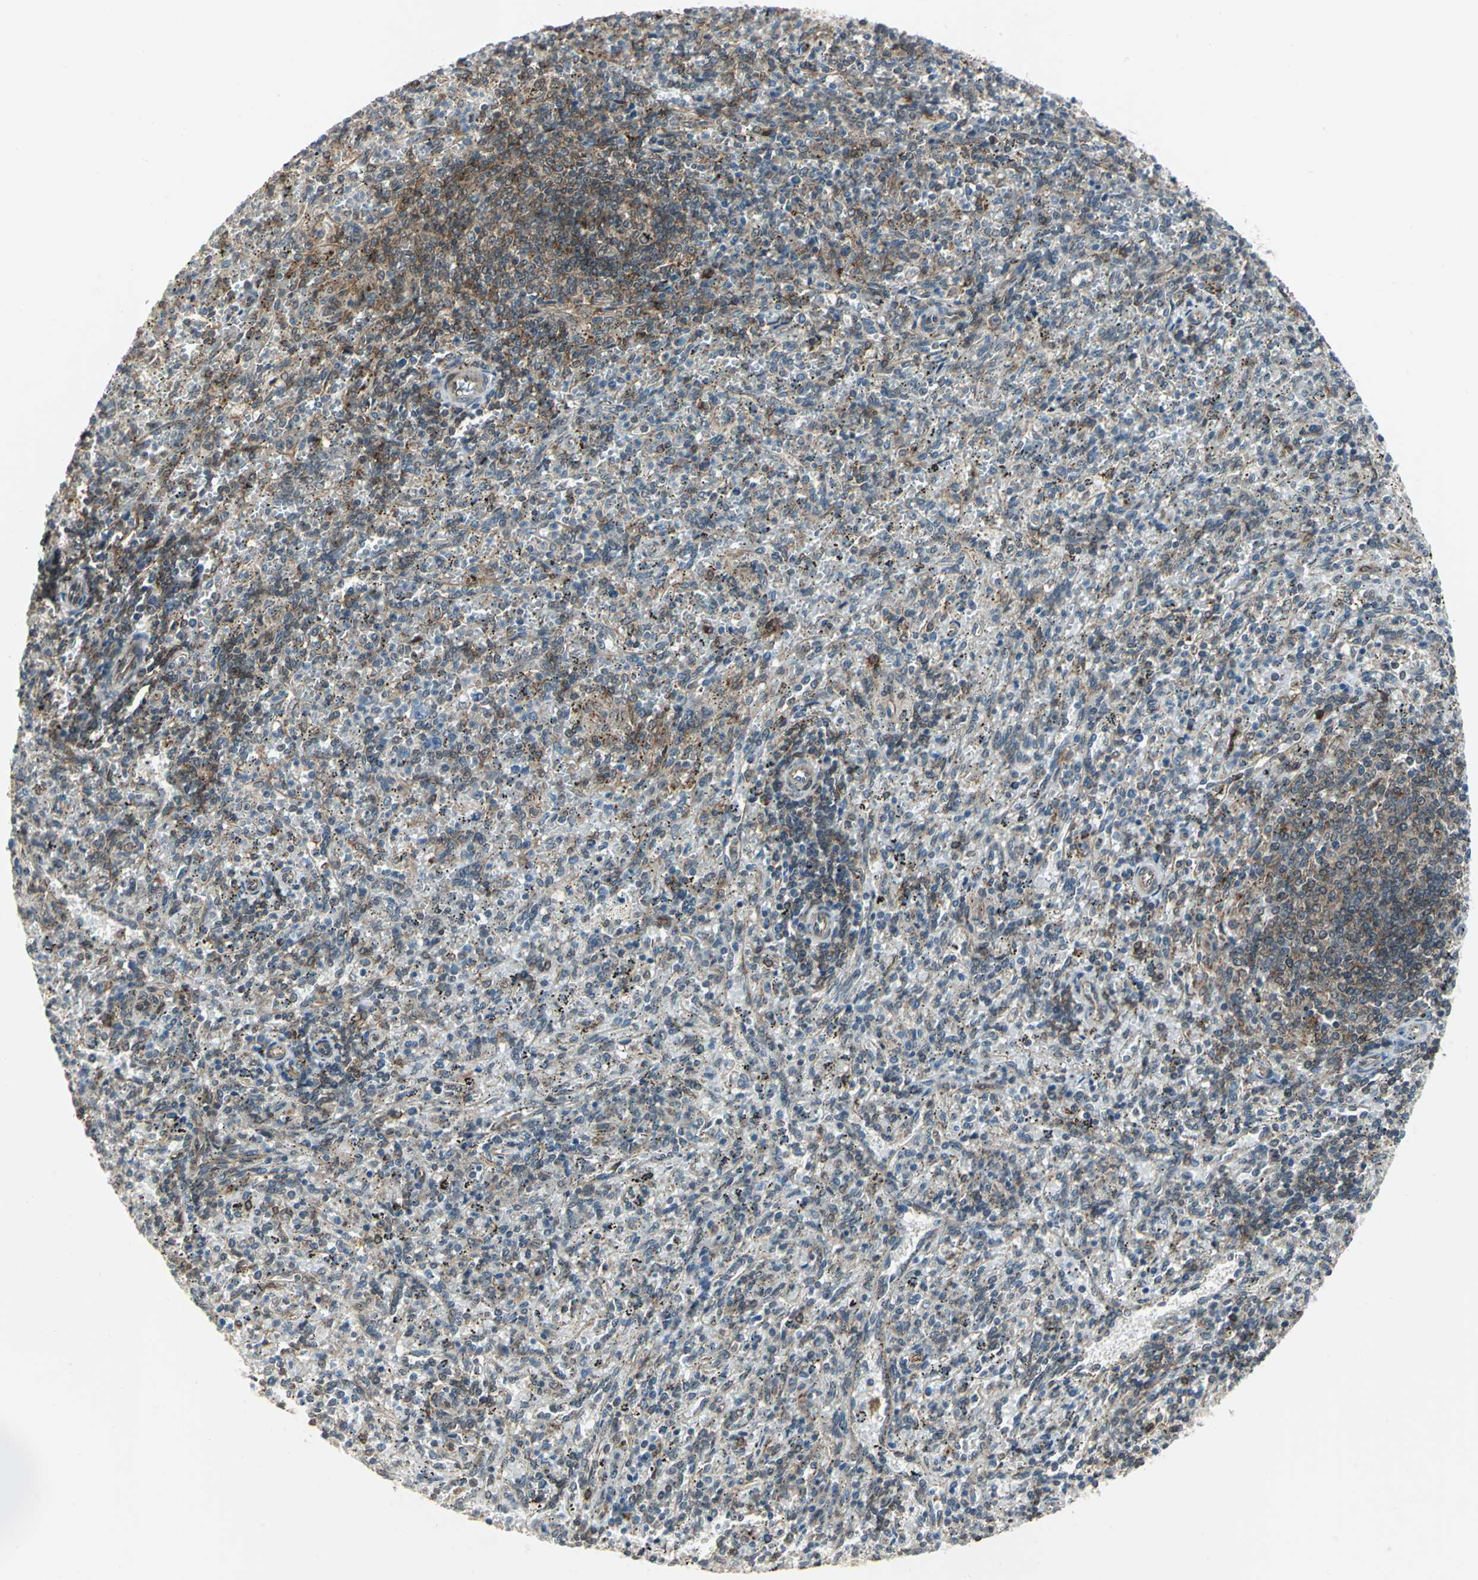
{"staining": {"intensity": "weak", "quantity": ">75%", "location": "cytoplasmic/membranous"}, "tissue": "spleen", "cell_type": "Cells in red pulp", "image_type": "normal", "snomed": [{"axis": "morphology", "description": "Normal tissue, NOS"}, {"axis": "topography", "description": "Spleen"}], "caption": "This micrograph exhibits normal spleen stained with immunohistochemistry (IHC) to label a protein in brown. The cytoplasmic/membranous of cells in red pulp show weak positivity for the protein. Nuclei are counter-stained blue.", "gene": "PLAGL2", "patient": {"sex": "female", "age": 10}}